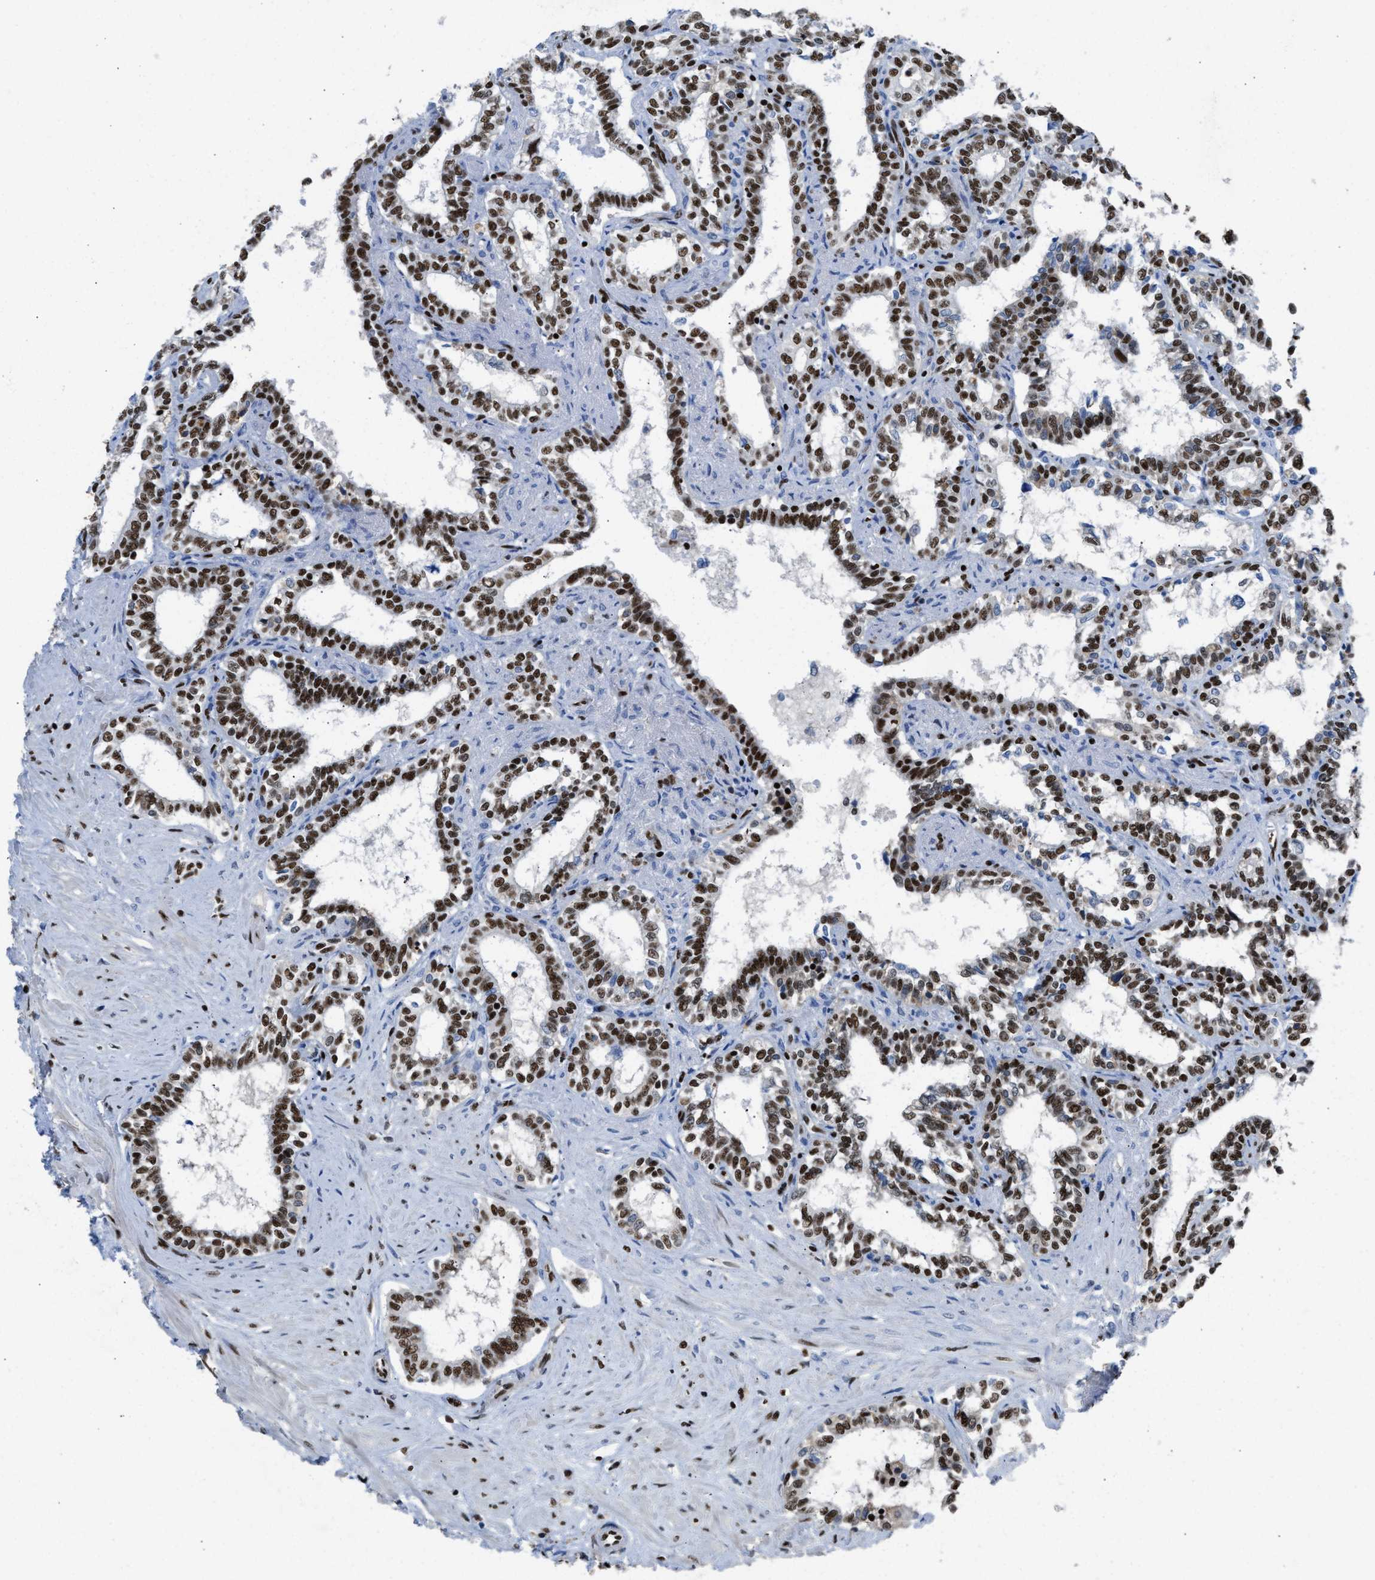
{"staining": {"intensity": "strong", "quantity": ">75%", "location": "nuclear"}, "tissue": "seminal vesicle", "cell_type": "Glandular cells", "image_type": "normal", "snomed": [{"axis": "morphology", "description": "Normal tissue, NOS"}, {"axis": "morphology", "description": "Adenocarcinoma, High grade"}, {"axis": "topography", "description": "Prostate"}, {"axis": "topography", "description": "Seminal veicle"}], "caption": "The image reveals immunohistochemical staining of unremarkable seminal vesicle. There is strong nuclear staining is identified in approximately >75% of glandular cells.", "gene": "SCAF4", "patient": {"sex": "male", "age": 55}}